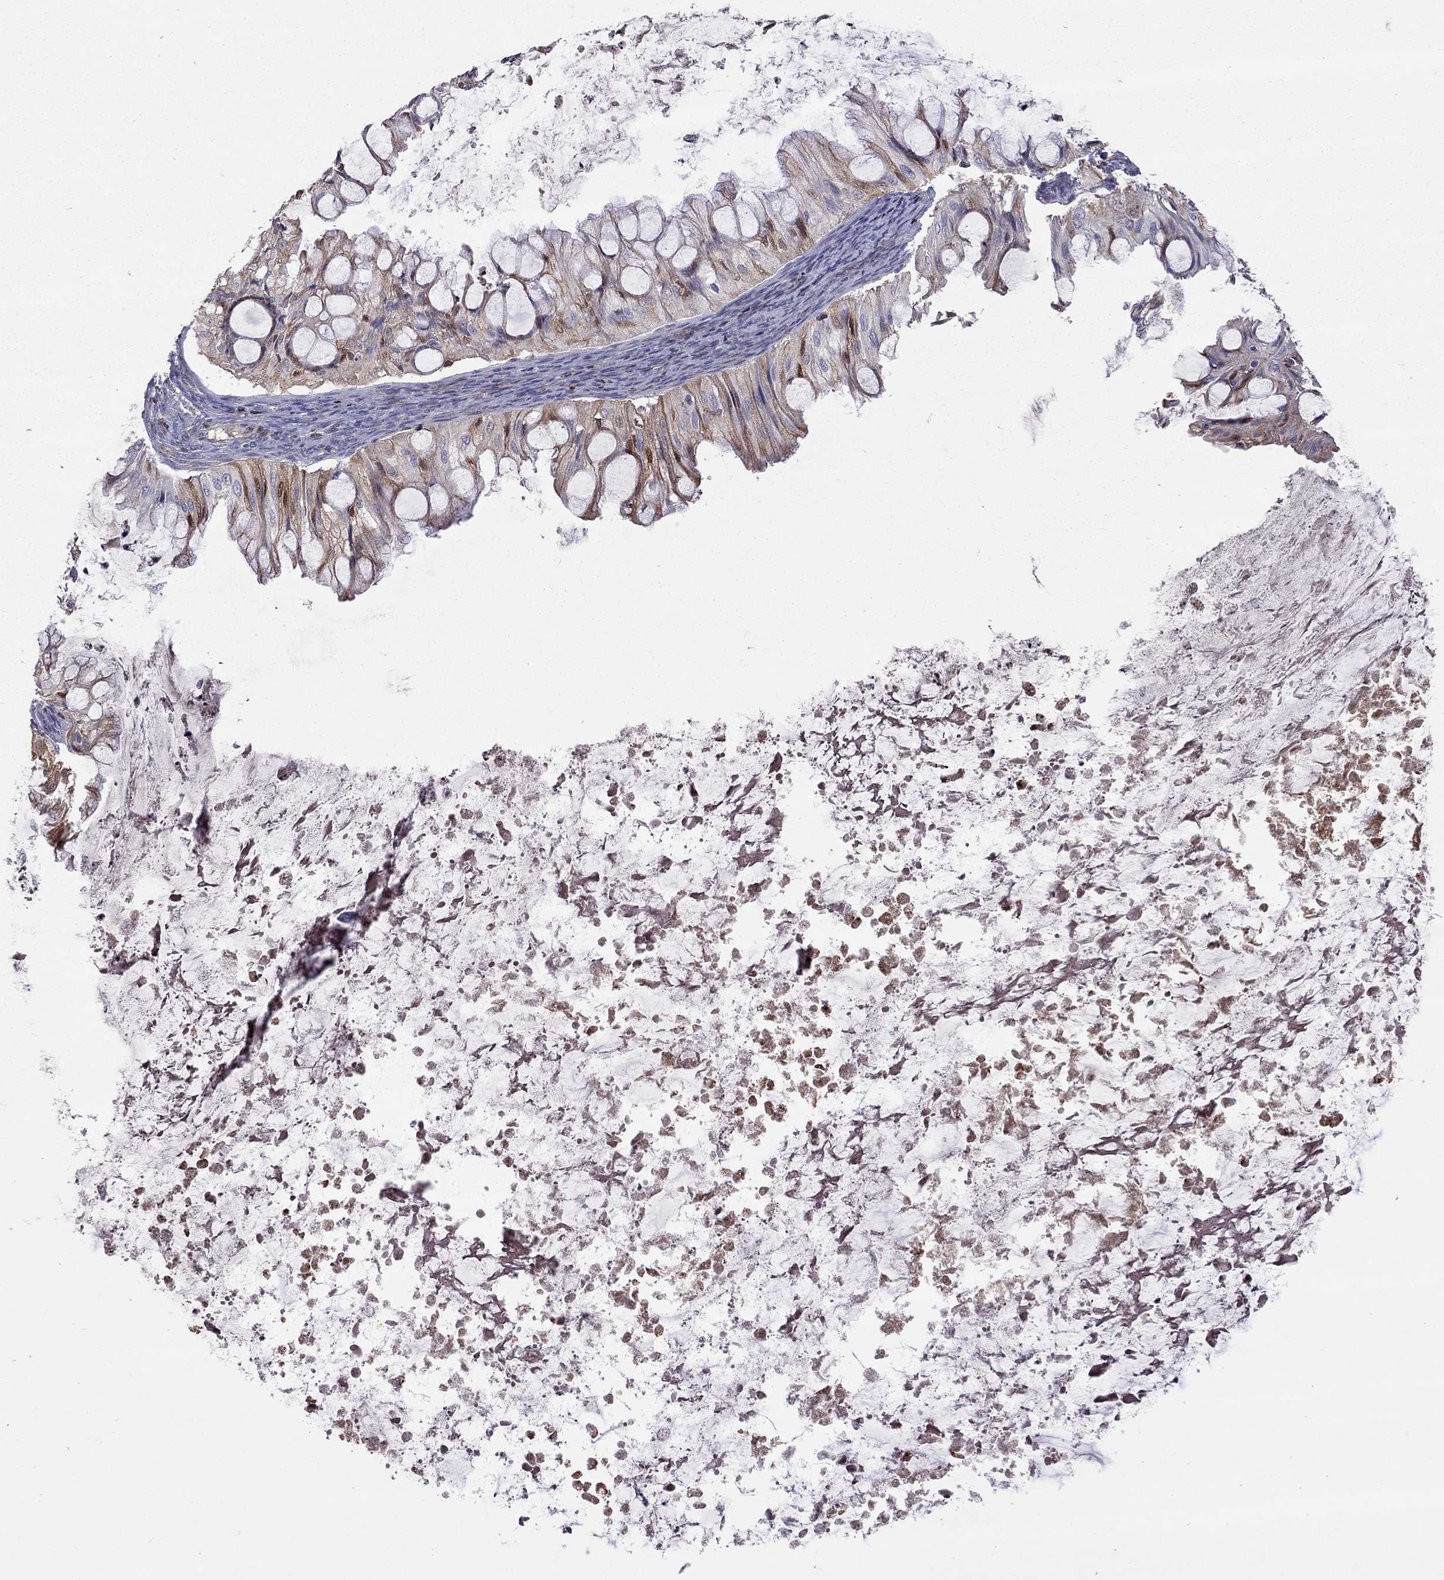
{"staining": {"intensity": "moderate", "quantity": "<25%", "location": "nuclear"}, "tissue": "ovarian cancer", "cell_type": "Tumor cells", "image_type": "cancer", "snomed": [{"axis": "morphology", "description": "Cystadenocarcinoma, mucinous, NOS"}, {"axis": "topography", "description": "Ovary"}], "caption": "High-magnification brightfield microscopy of ovarian mucinous cystadenocarcinoma stained with DAB (3,3'-diaminobenzidine) (brown) and counterstained with hematoxylin (blue). tumor cells exhibit moderate nuclear expression is appreciated in about<25% of cells. (DAB IHC, brown staining for protein, blue staining for nuclei).", "gene": "SERPINA3", "patient": {"sex": "female", "age": 57}}